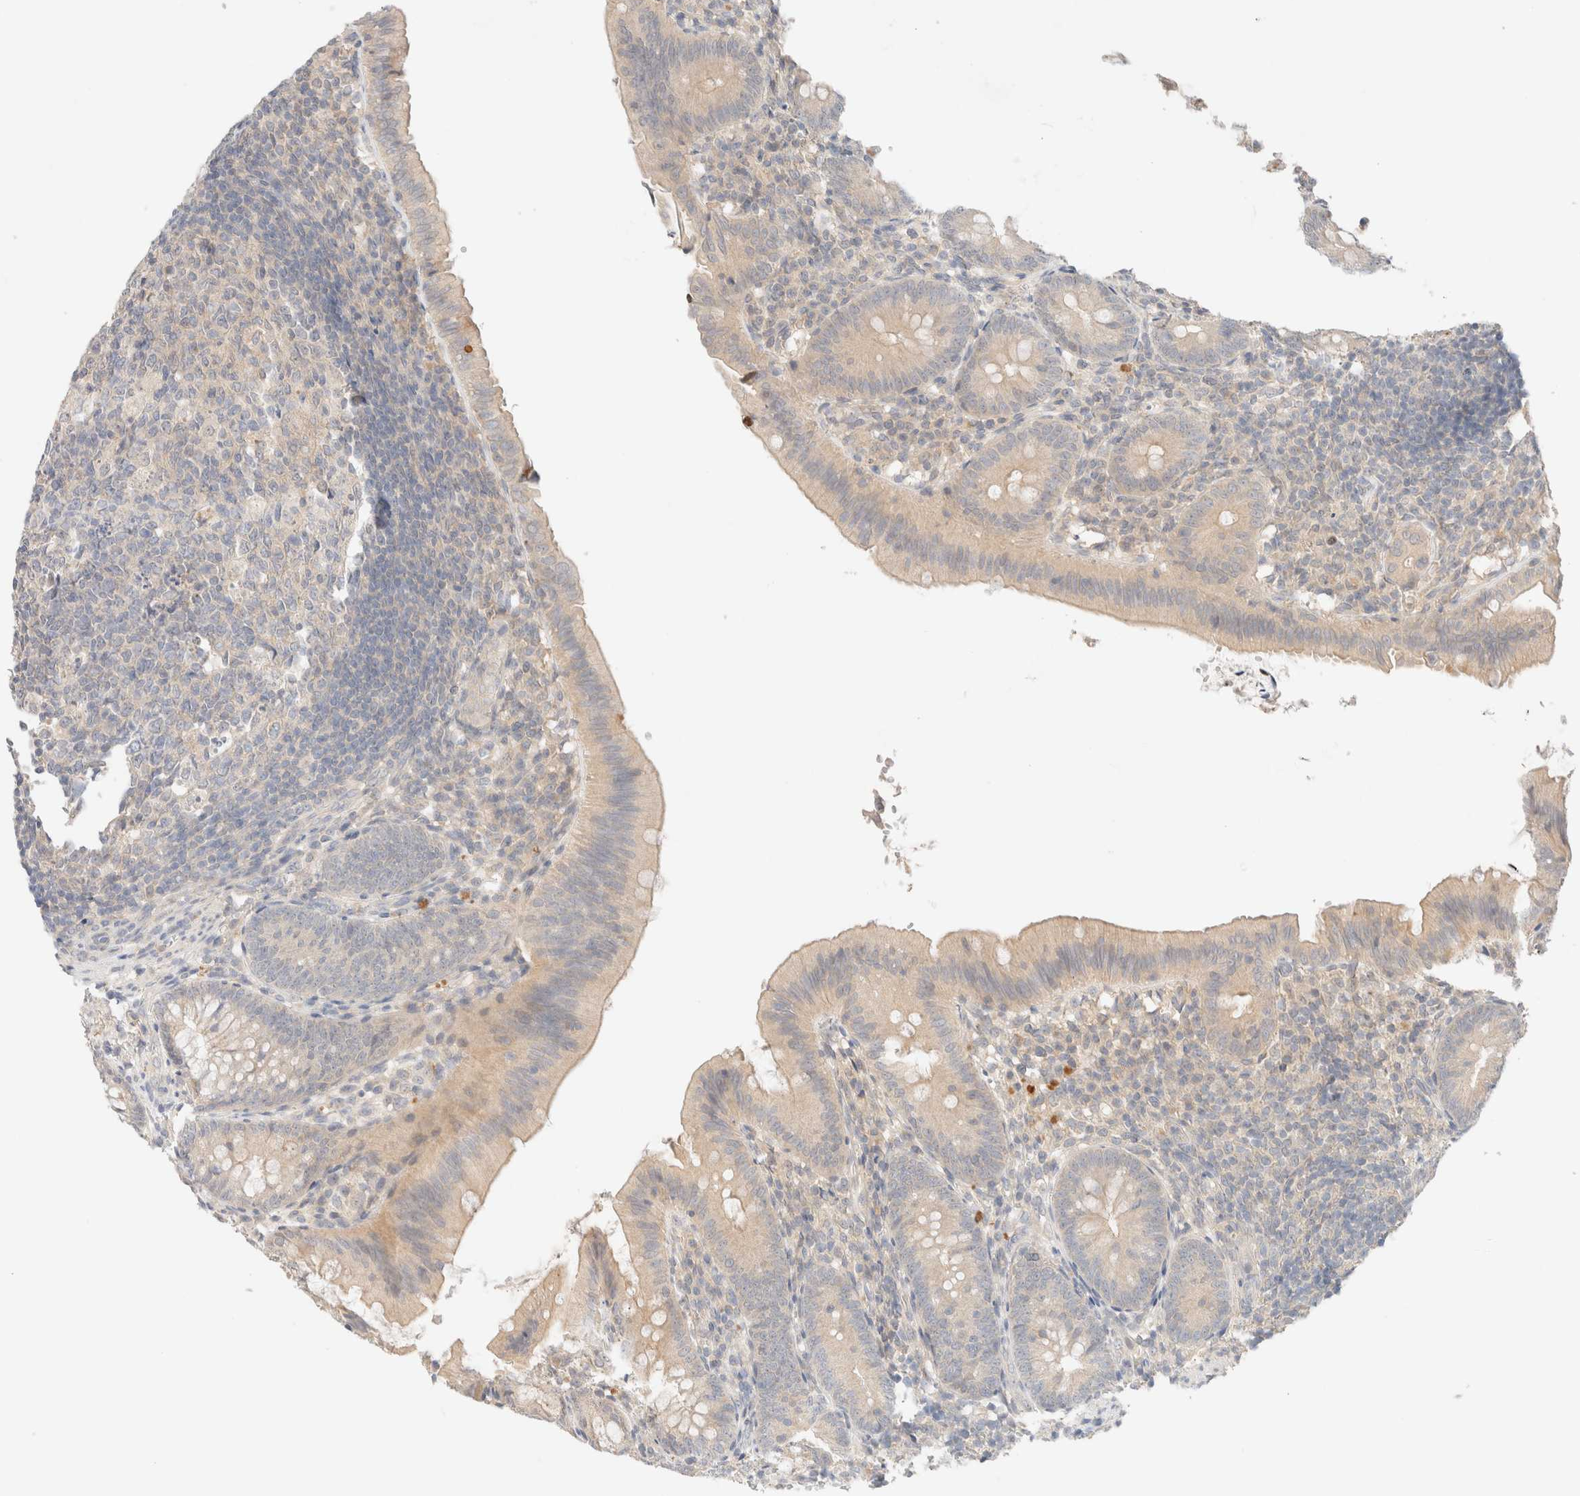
{"staining": {"intensity": "weak", "quantity": "25%-75%", "location": "cytoplasmic/membranous"}, "tissue": "appendix", "cell_type": "Glandular cells", "image_type": "normal", "snomed": [{"axis": "morphology", "description": "Normal tissue, NOS"}, {"axis": "topography", "description": "Appendix"}], "caption": "Weak cytoplasmic/membranous protein positivity is seen in about 25%-75% of glandular cells in appendix. (DAB (3,3'-diaminobenzidine) = brown stain, brightfield microscopy at high magnification).", "gene": "SARM1", "patient": {"sex": "male", "age": 1}}